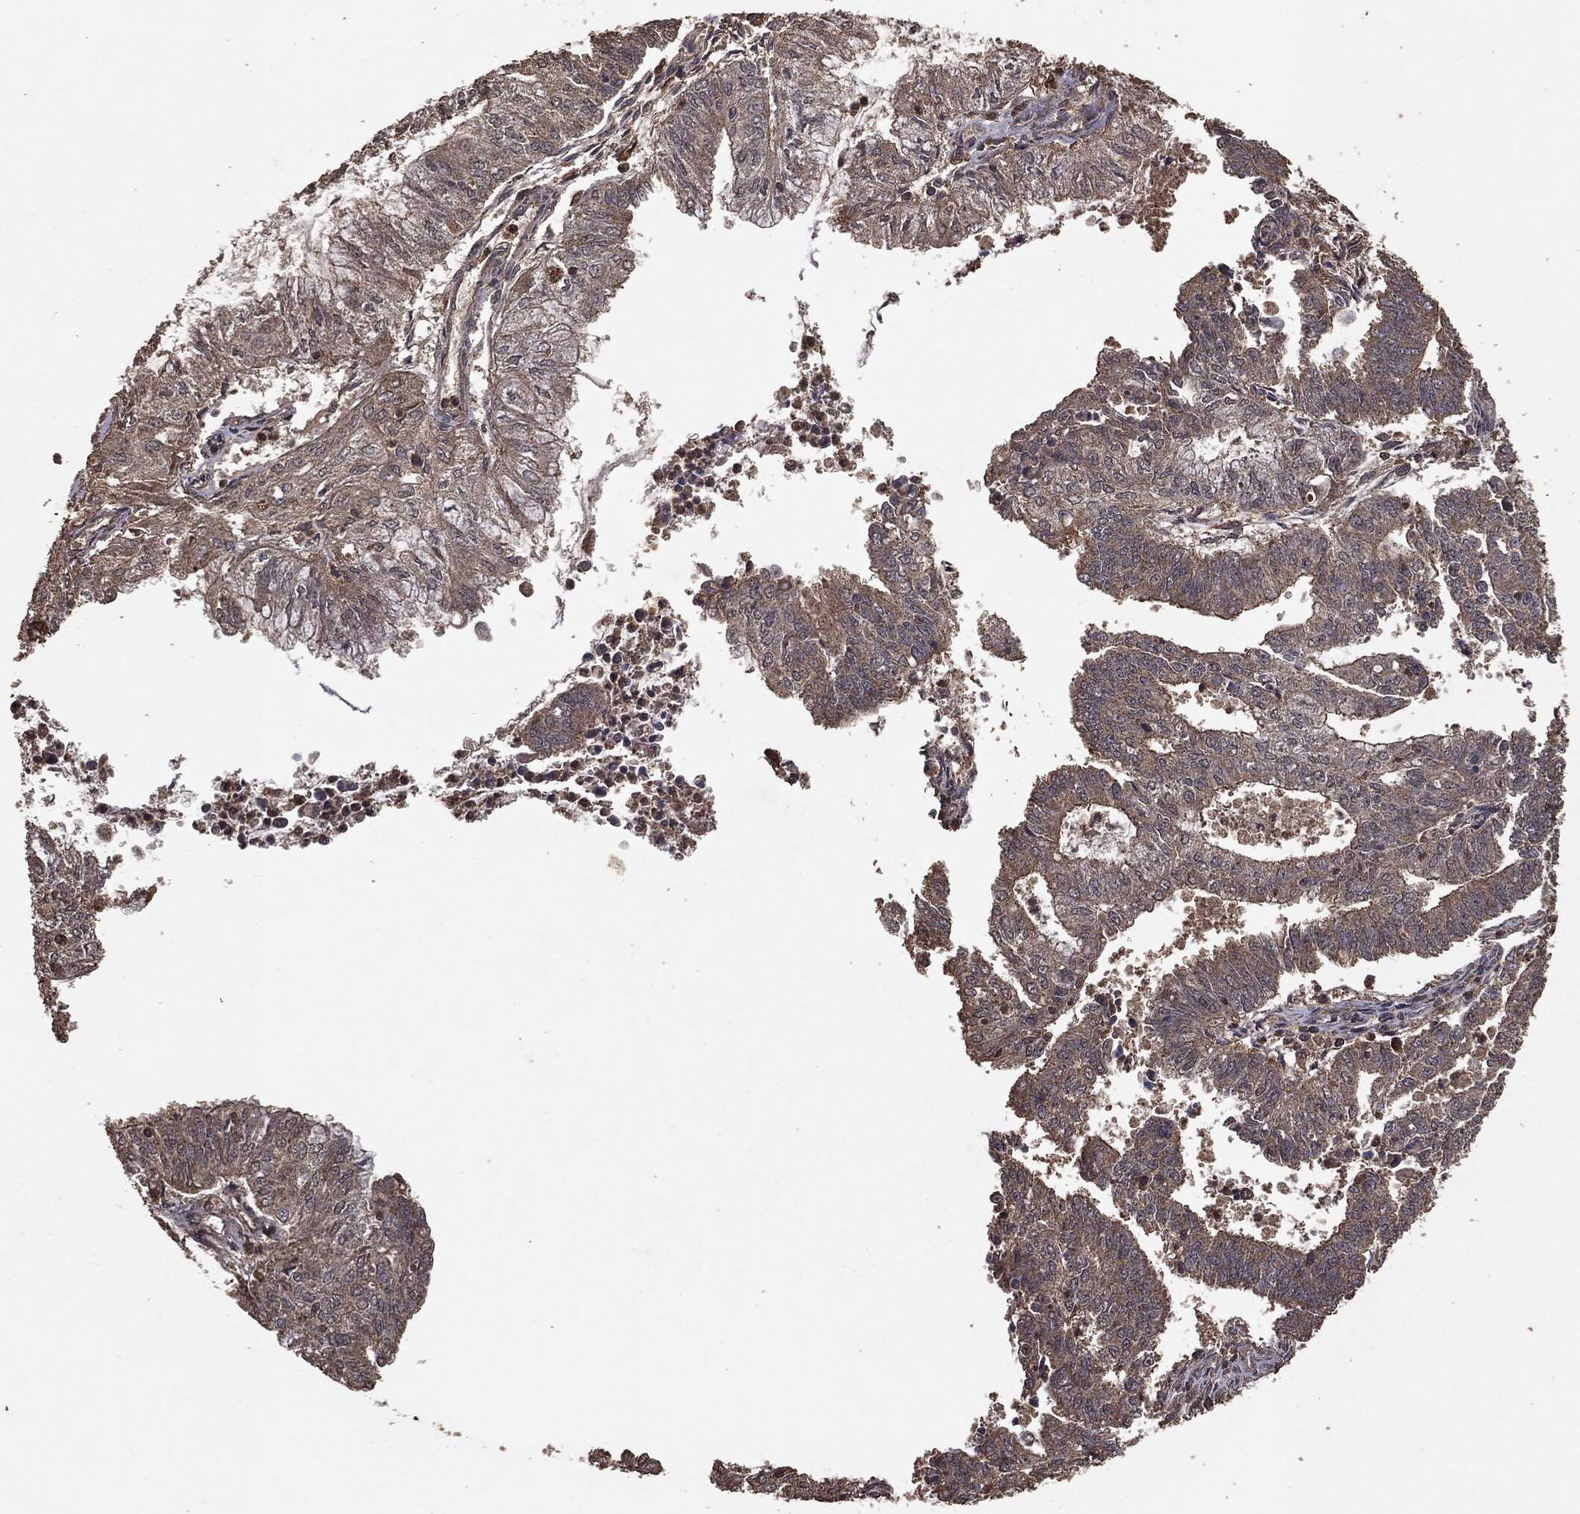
{"staining": {"intensity": "weak", "quantity": "25%-75%", "location": "cytoplasmic/membranous"}, "tissue": "endometrial cancer", "cell_type": "Tumor cells", "image_type": "cancer", "snomed": [{"axis": "morphology", "description": "Adenocarcinoma, NOS"}, {"axis": "topography", "description": "Endometrium"}], "caption": "Weak cytoplasmic/membranous positivity is present in about 25%-75% of tumor cells in adenocarcinoma (endometrial).", "gene": "NME1", "patient": {"sex": "female", "age": 61}}